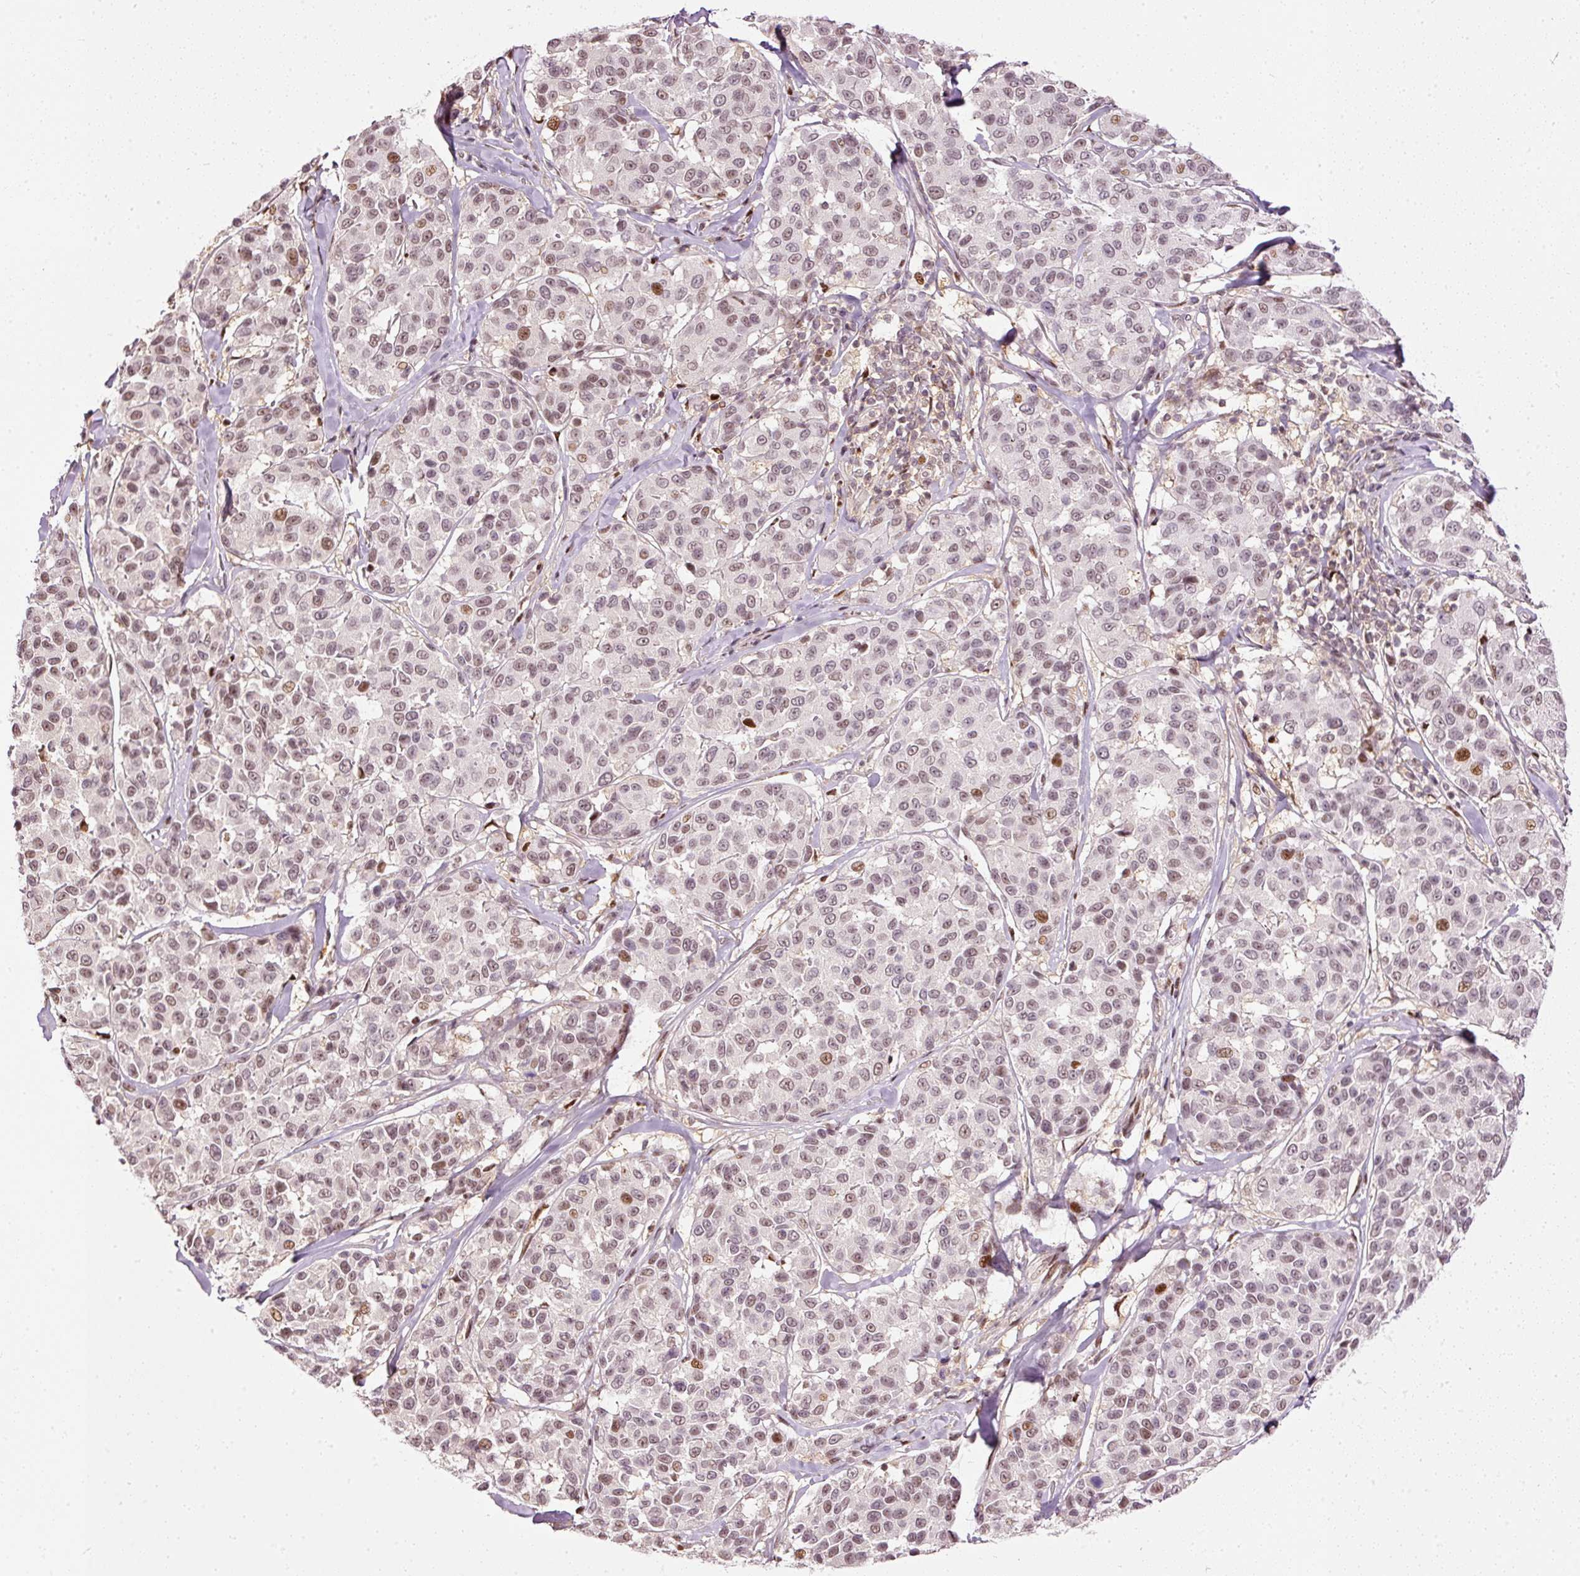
{"staining": {"intensity": "moderate", "quantity": "<25%", "location": "nuclear"}, "tissue": "melanoma", "cell_type": "Tumor cells", "image_type": "cancer", "snomed": [{"axis": "morphology", "description": "Malignant melanoma, NOS"}, {"axis": "topography", "description": "Skin"}], "caption": "This is a photomicrograph of immunohistochemistry (IHC) staining of malignant melanoma, which shows moderate positivity in the nuclear of tumor cells.", "gene": "ZNF778", "patient": {"sex": "female", "age": 66}}